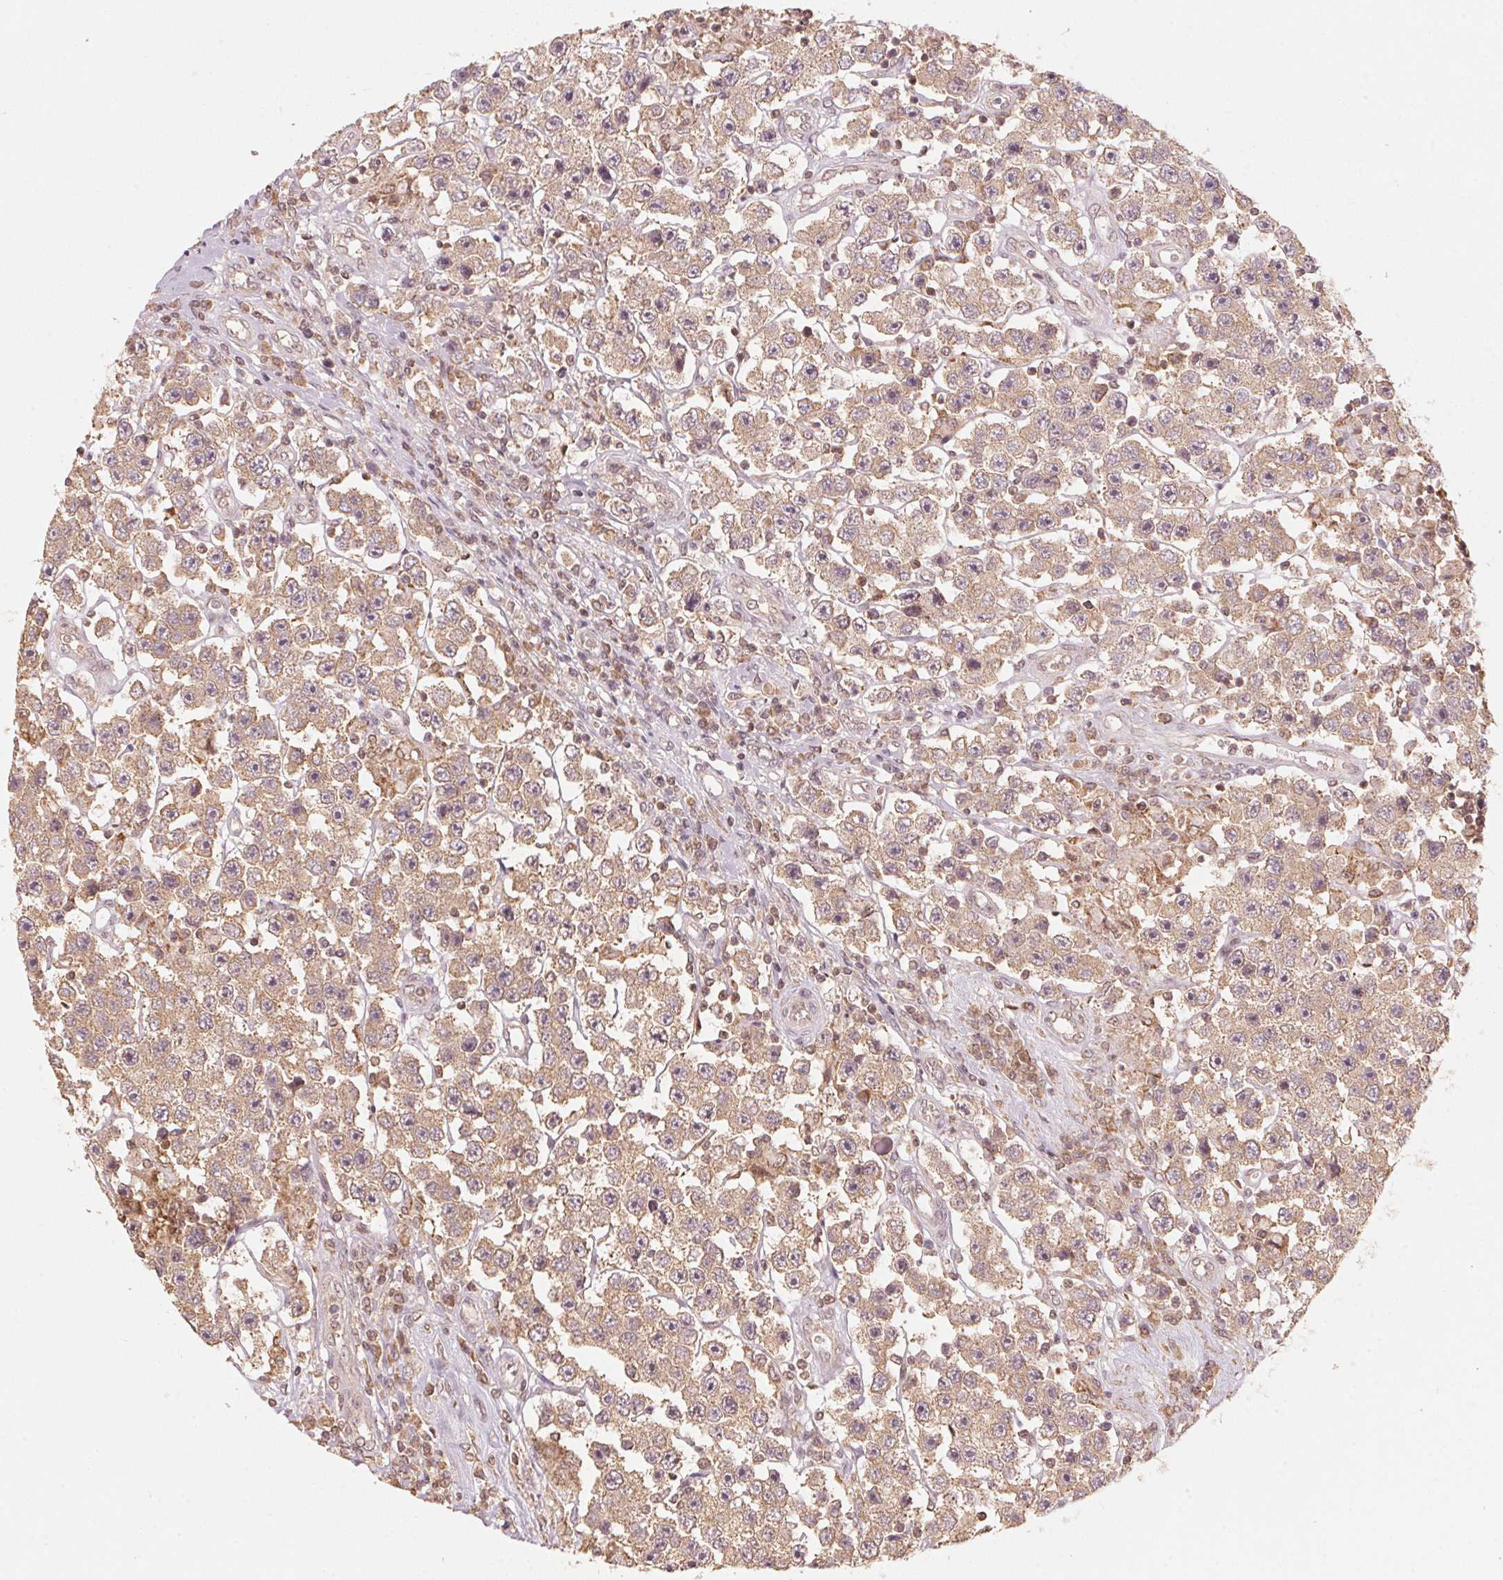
{"staining": {"intensity": "weak", "quantity": ">75%", "location": "cytoplasmic/membranous"}, "tissue": "testis cancer", "cell_type": "Tumor cells", "image_type": "cancer", "snomed": [{"axis": "morphology", "description": "Seminoma, NOS"}, {"axis": "topography", "description": "Testis"}], "caption": "Testis seminoma stained with immunohistochemistry exhibits weak cytoplasmic/membranous staining in approximately >75% of tumor cells. (DAB = brown stain, brightfield microscopy at high magnification).", "gene": "C2orf73", "patient": {"sex": "male", "age": 45}}